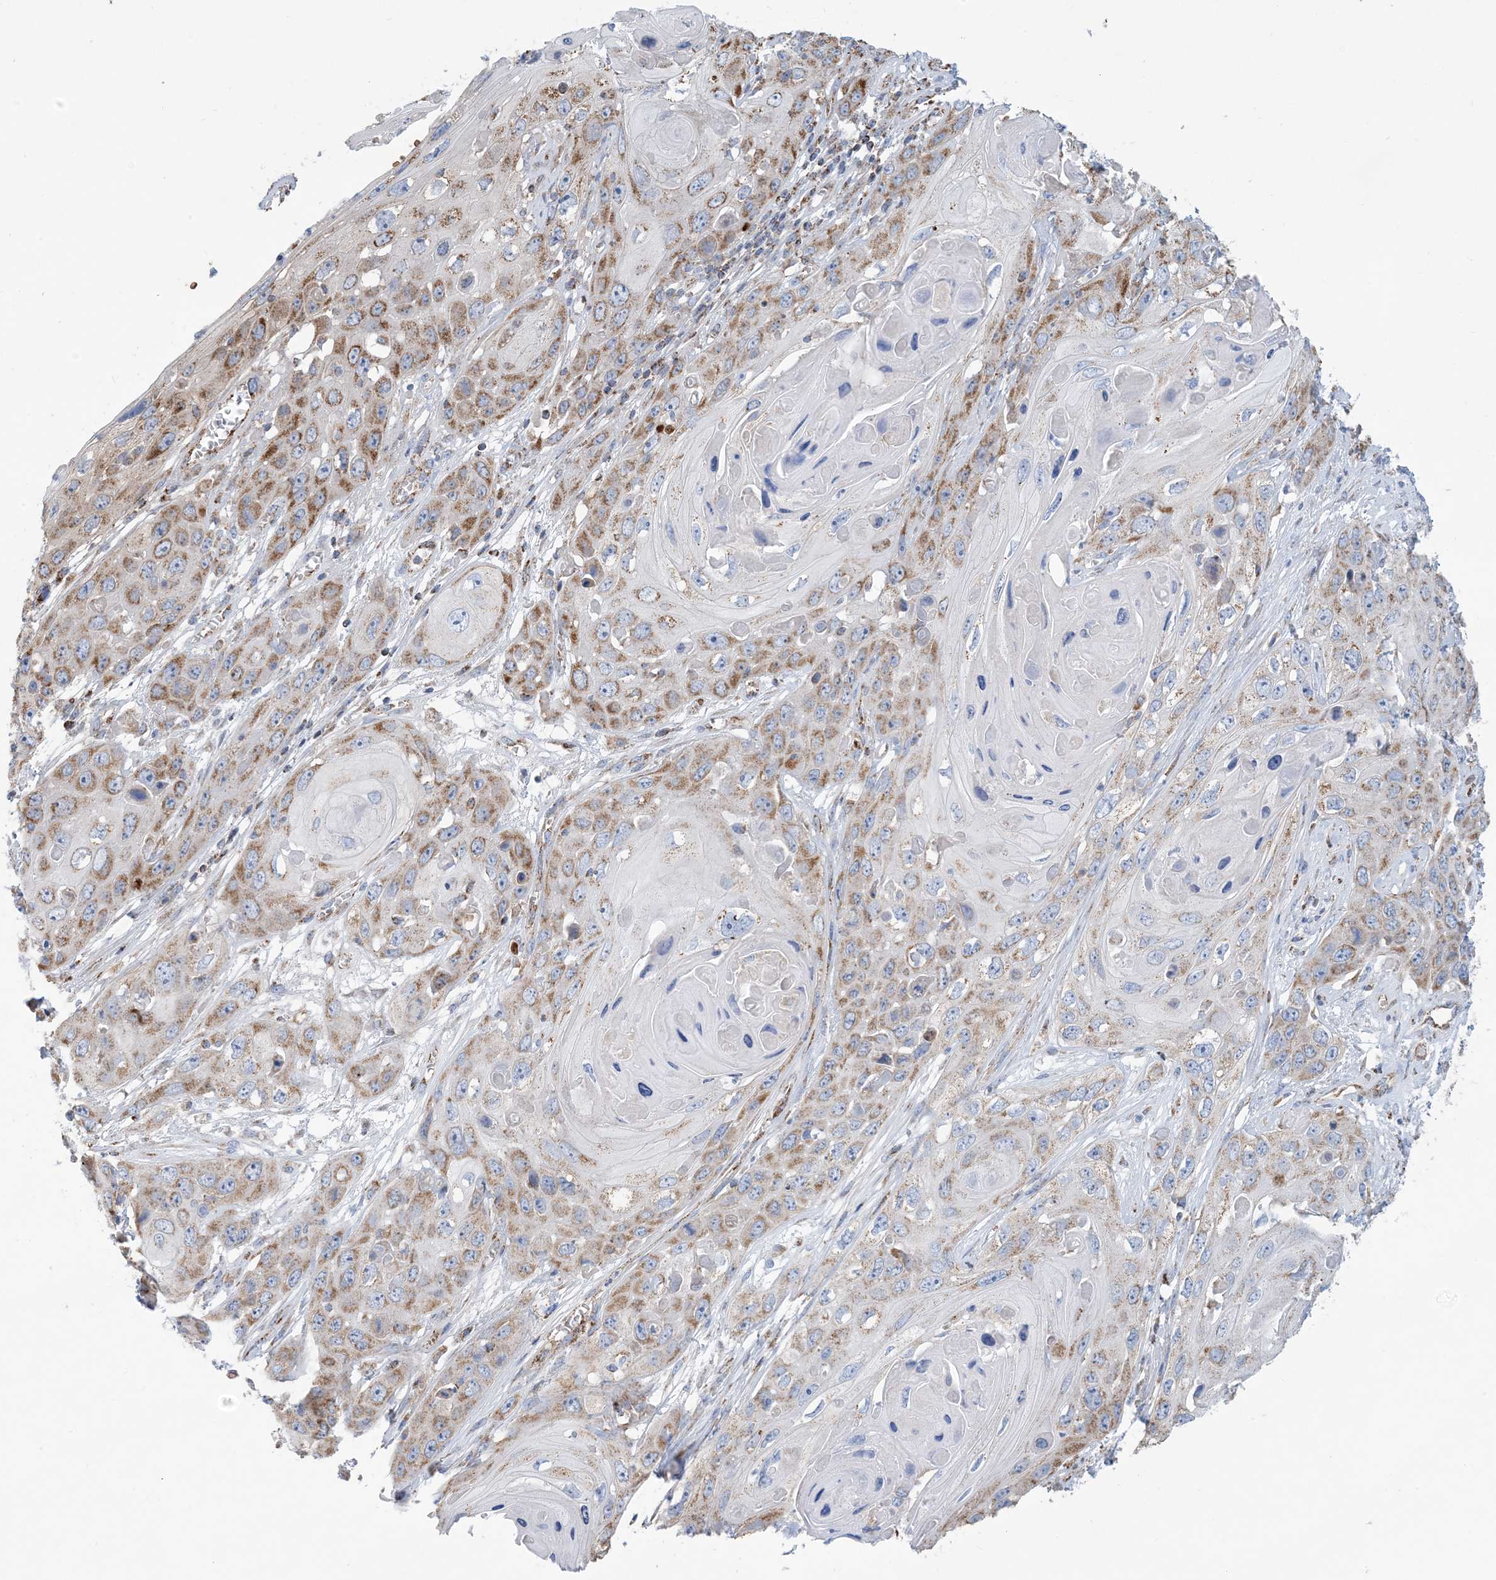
{"staining": {"intensity": "moderate", "quantity": ">75%", "location": "cytoplasmic/membranous"}, "tissue": "skin cancer", "cell_type": "Tumor cells", "image_type": "cancer", "snomed": [{"axis": "morphology", "description": "Squamous cell carcinoma, NOS"}, {"axis": "topography", "description": "Skin"}], "caption": "Human skin cancer stained with a brown dye reveals moderate cytoplasmic/membranous positive positivity in about >75% of tumor cells.", "gene": "PHOSPHO2", "patient": {"sex": "male", "age": 55}}